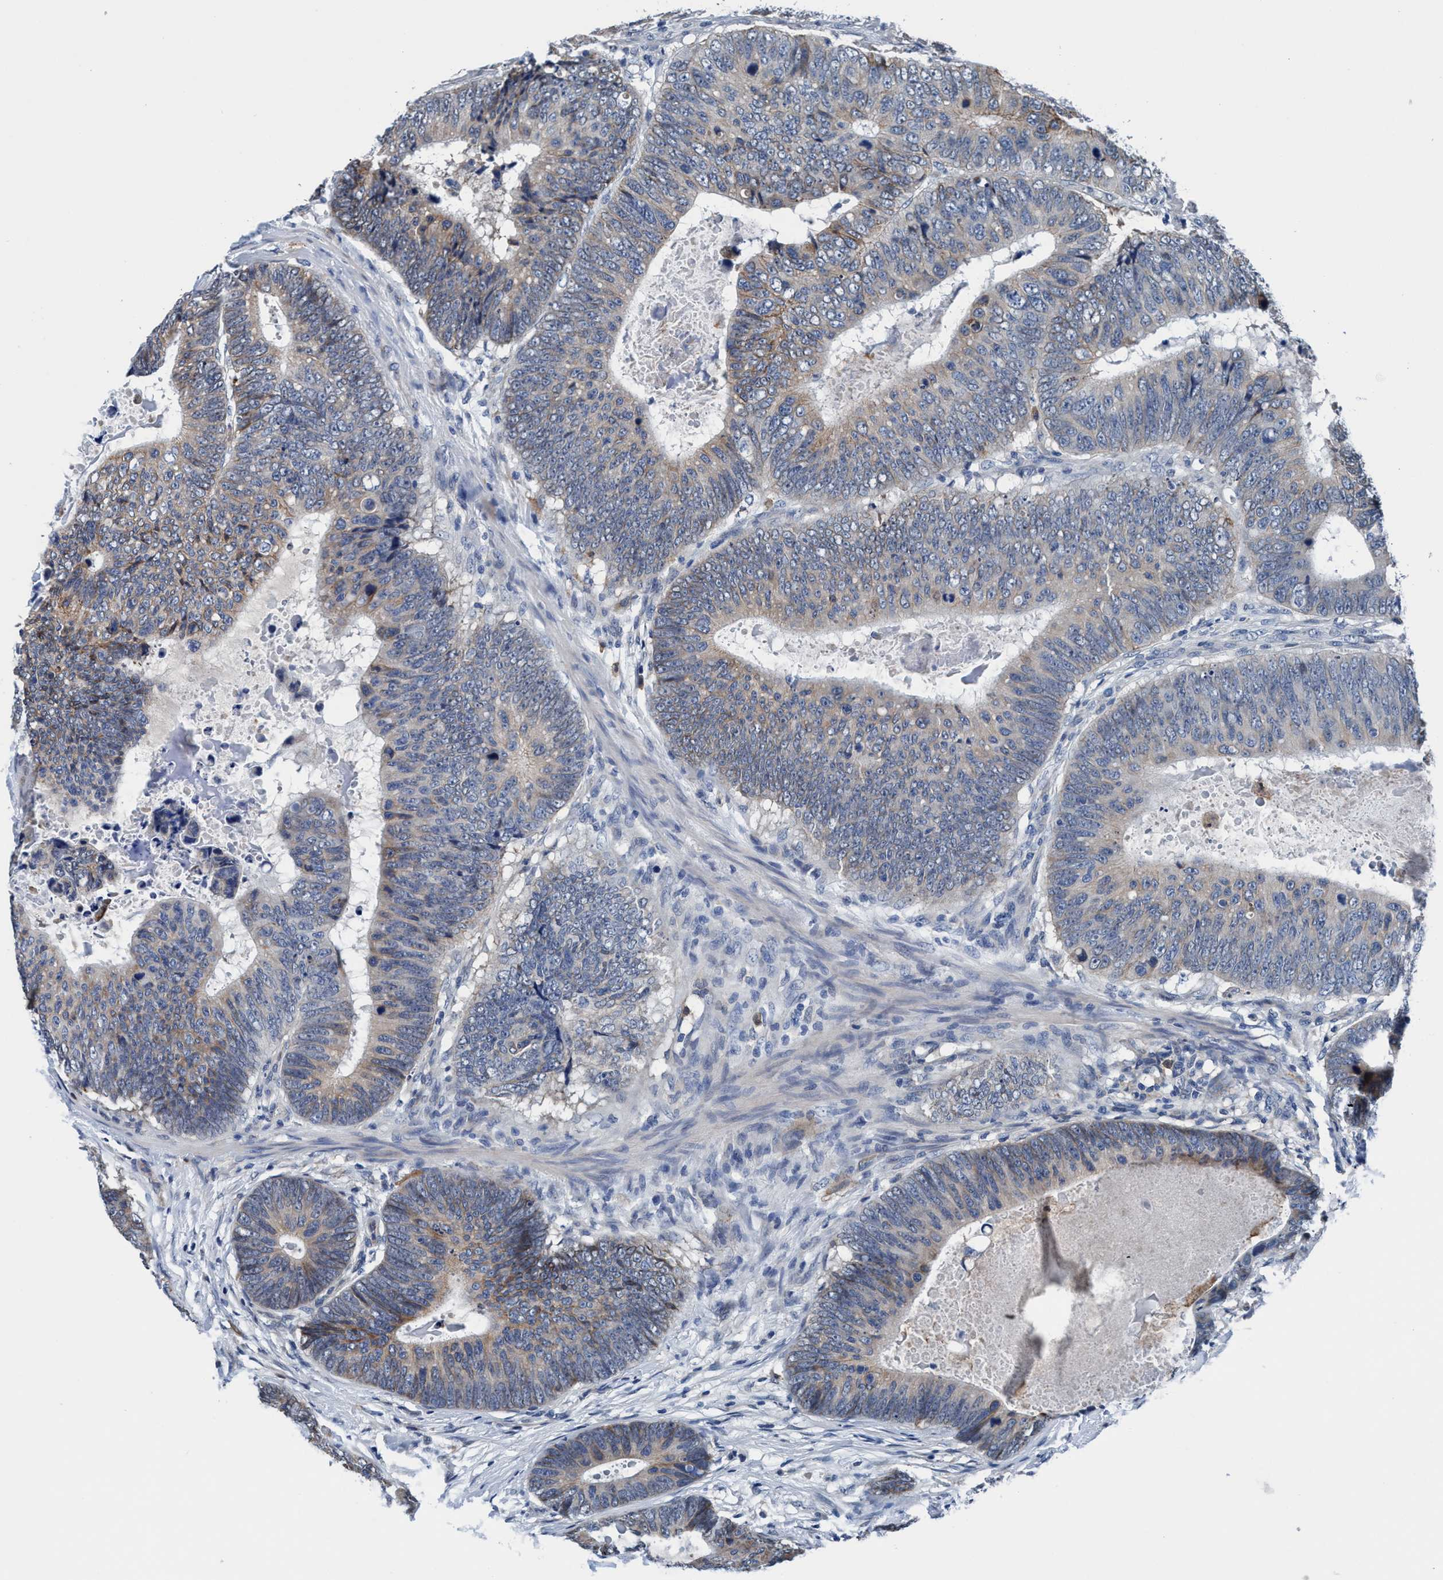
{"staining": {"intensity": "weak", "quantity": "25%-75%", "location": "cytoplasmic/membranous"}, "tissue": "colorectal cancer", "cell_type": "Tumor cells", "image_type": "cancer", "snomed": [{"axis": "morphology", "description": "Adenocarcinoma, NOS"}, {"axis": "topography", "description": "Colon"}], "caption": "Protein analysis of colorectal adenocarcinoma tissue reveals weak cytoplasmic/membranous staining in about 25%-75% of tumor cells.", "gene": "TMEM94", "patient": {"sex": "male", "age": 56}}